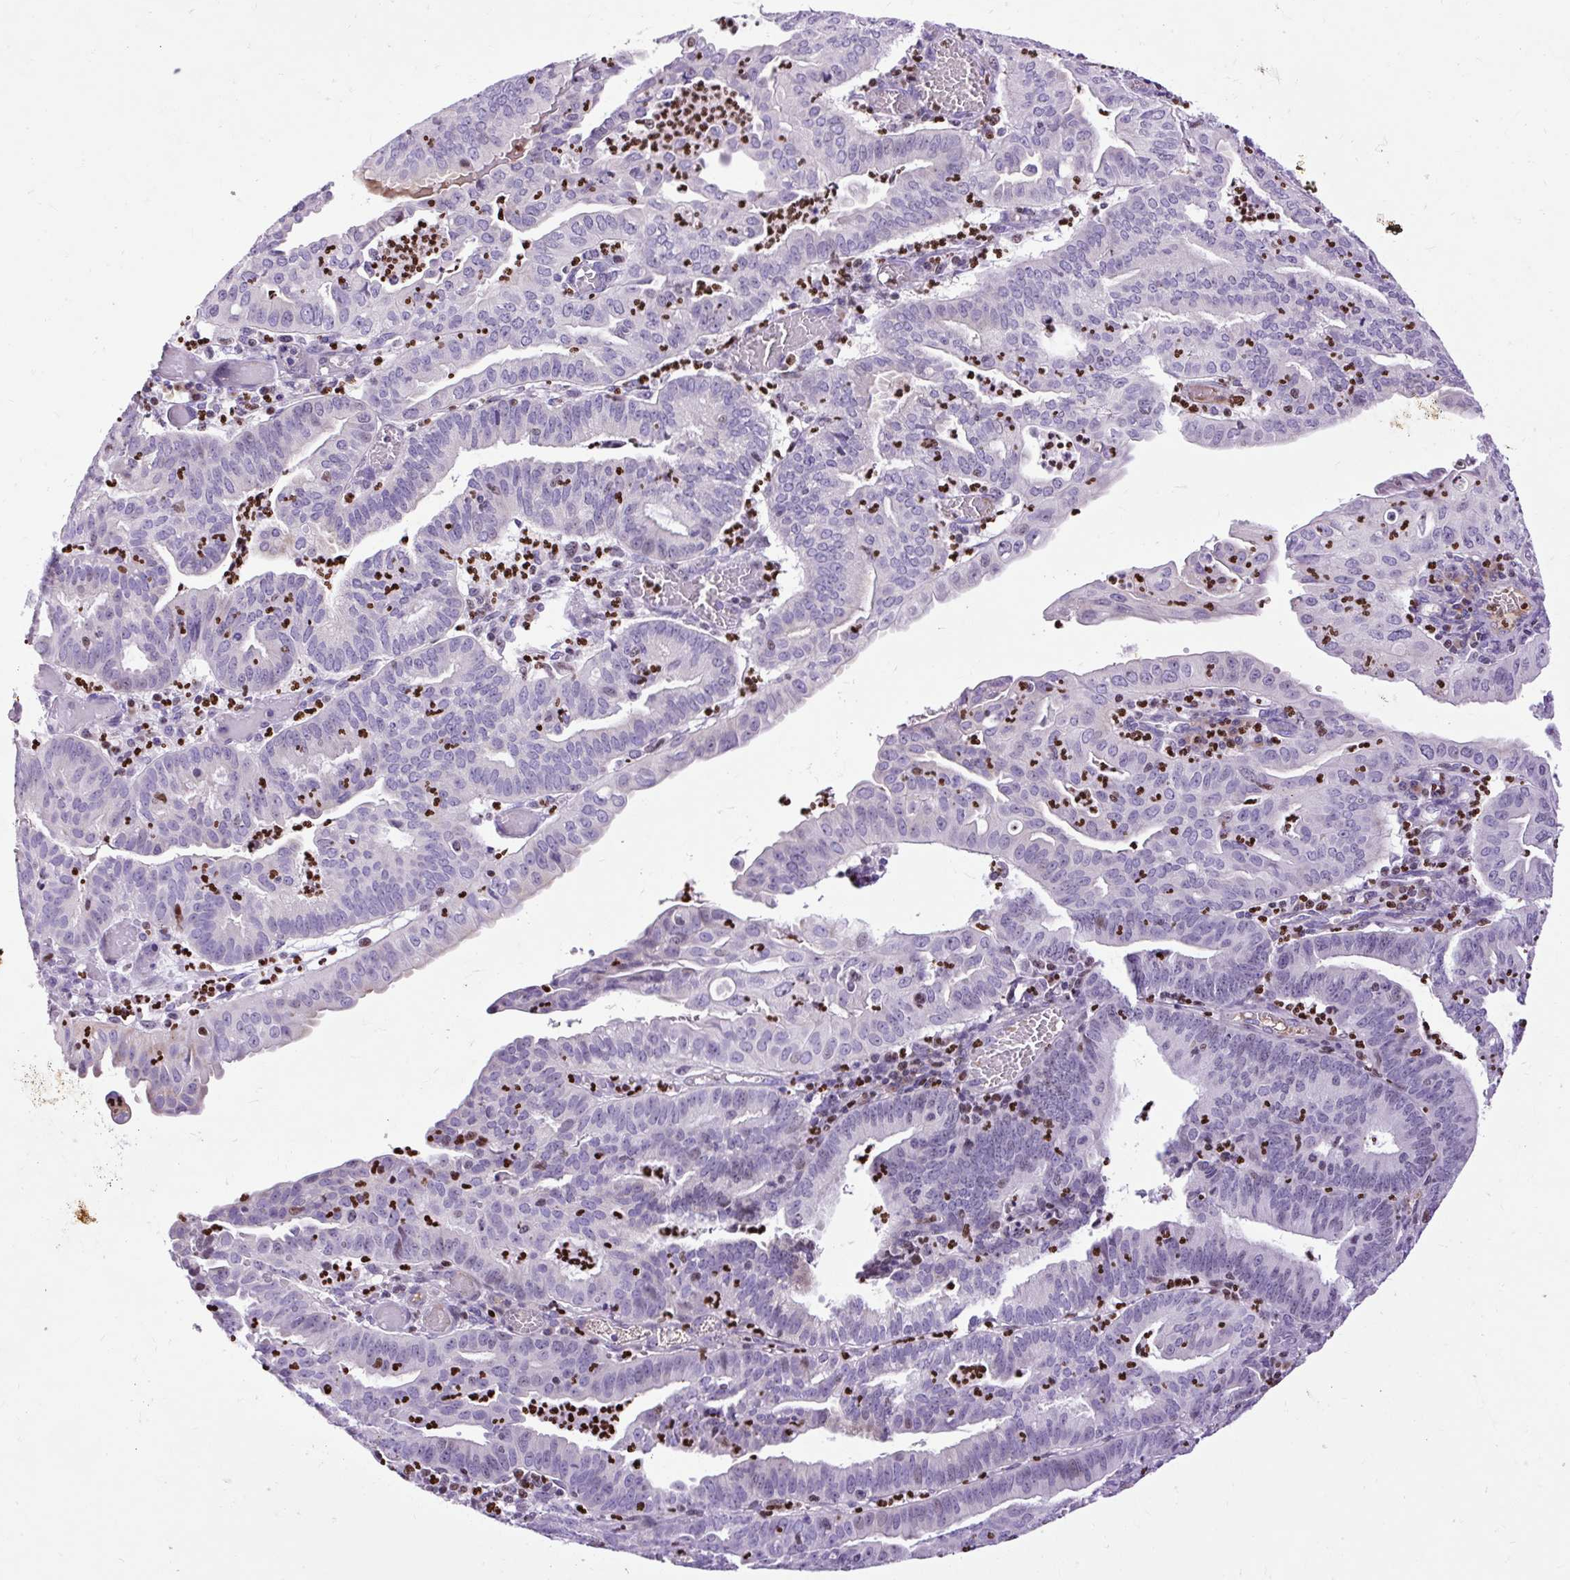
{"staining": {"intensity": "negative", "quantity": "none", "location": "none"}, "tissue": "endometrial cancer", "cell_type": "Tumor cells", "image_type": "cancer", "snomed": [{"axis": "morphology", "description": "Adenocarcinoma, NOS"}, {"axis": "topography", "description": "Endometrium"}], "caption": "The IHC photomicrograph has no significant positivity in tumor cells of endometrial cancer (adenocarcinoma) tissue. (Stains: DAB (3,3'-diaminobenzidine) IHC with hematoxylin counter stain, Microscopy: brightfield microscopy at high magnification).", "gene": "SPC24", "patient": {"sex": "female", "age": 60}}